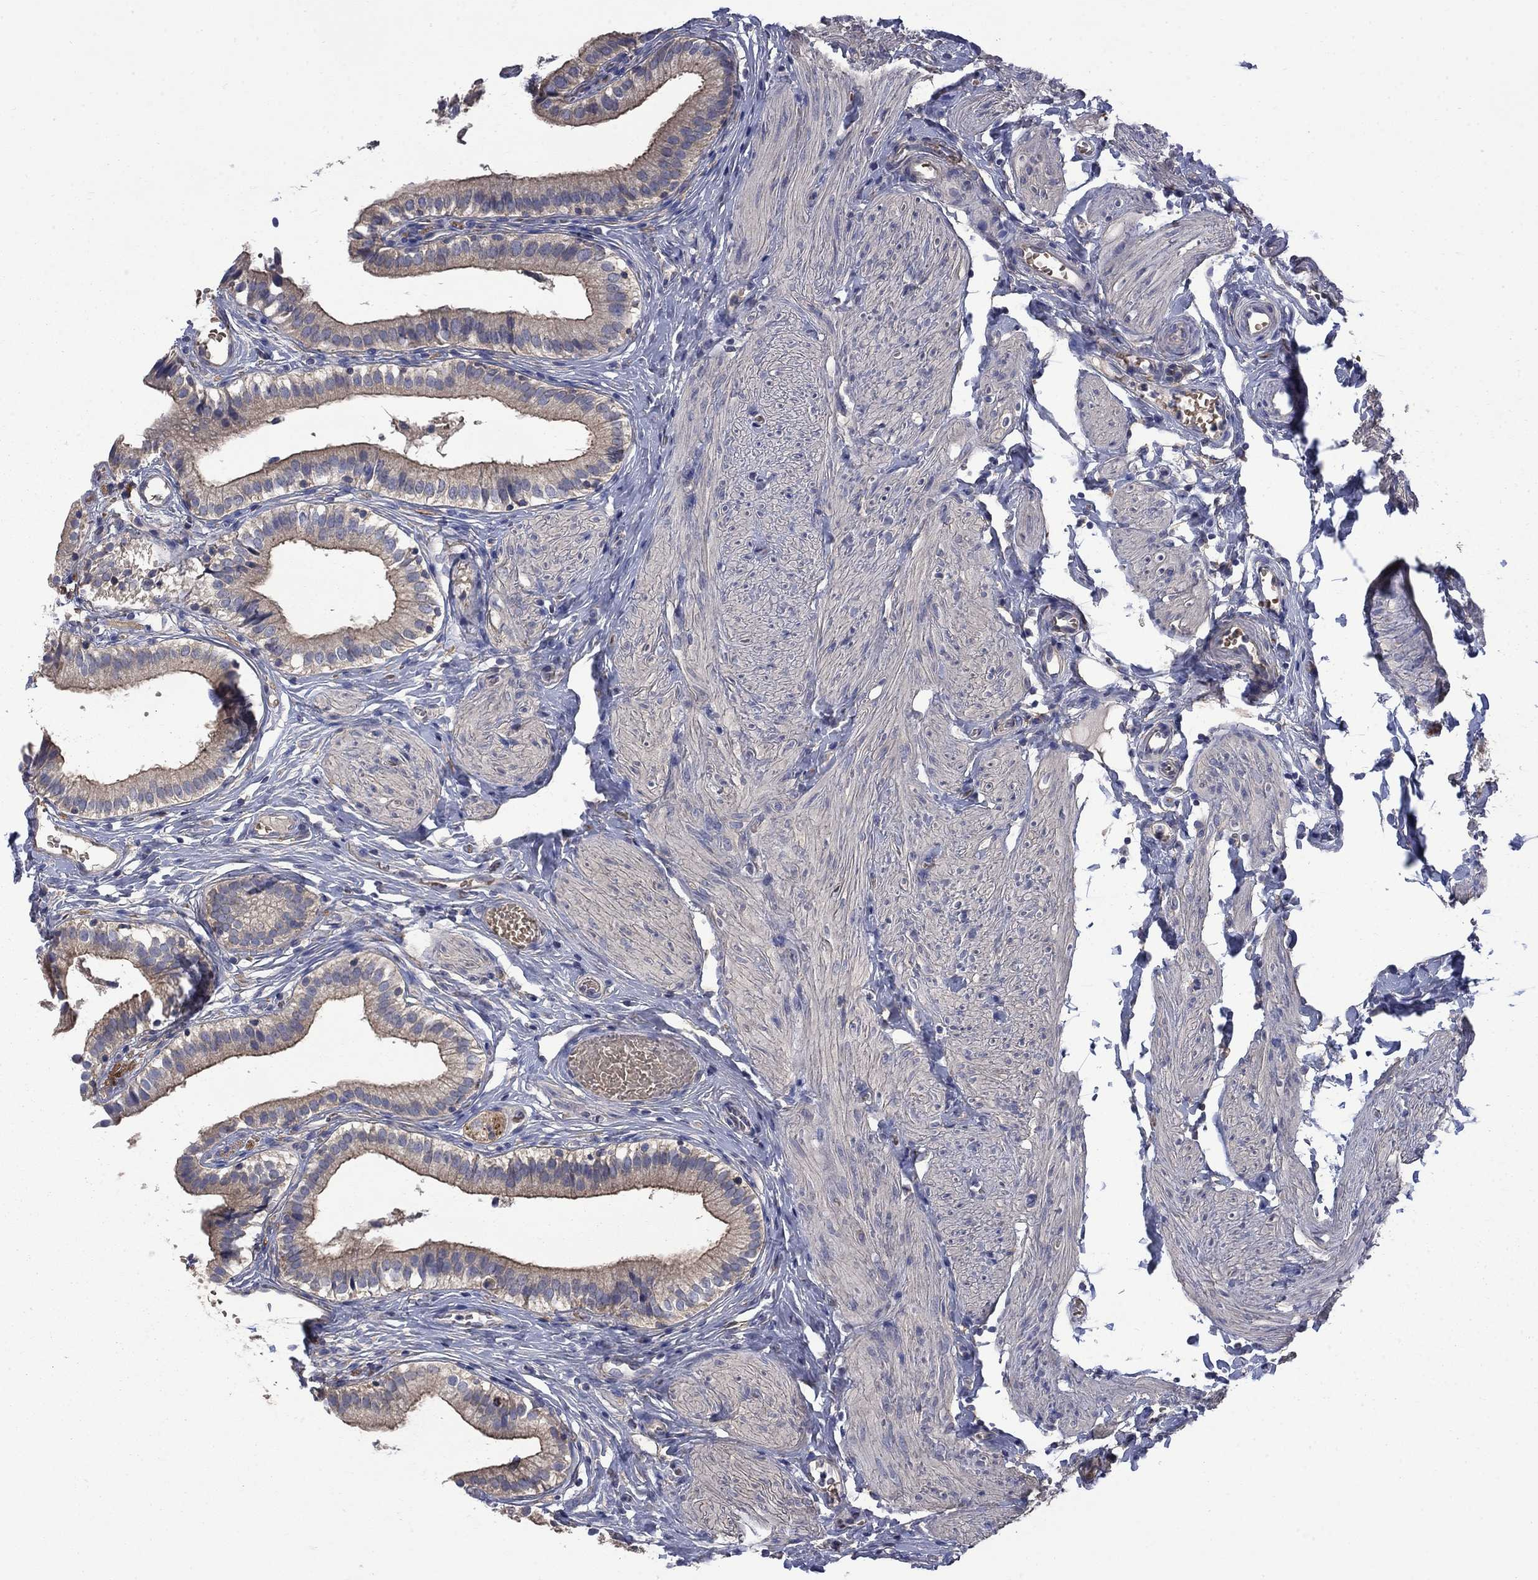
{"staining": {"intensity": "moderate", "quantity": "<25%", "location": "cytoplasmic/membranous"}, "tissue": "gallbladder", "cell_type": "Glandular cells", "image_type": "normal", "snomed": [{"axis": "morphology", "description": "Normal tissue, NOS"}, {"axis": "topography", "description": "Gallbladder"}], "caption": "Gallbladder stained for a protein (brown) reveals moderate cytoplasmic/membranous positive staining in approximately <25% of glandular cells.", "gene": "HSPA12A", "patient": {"sex": "female", "age": 47}}